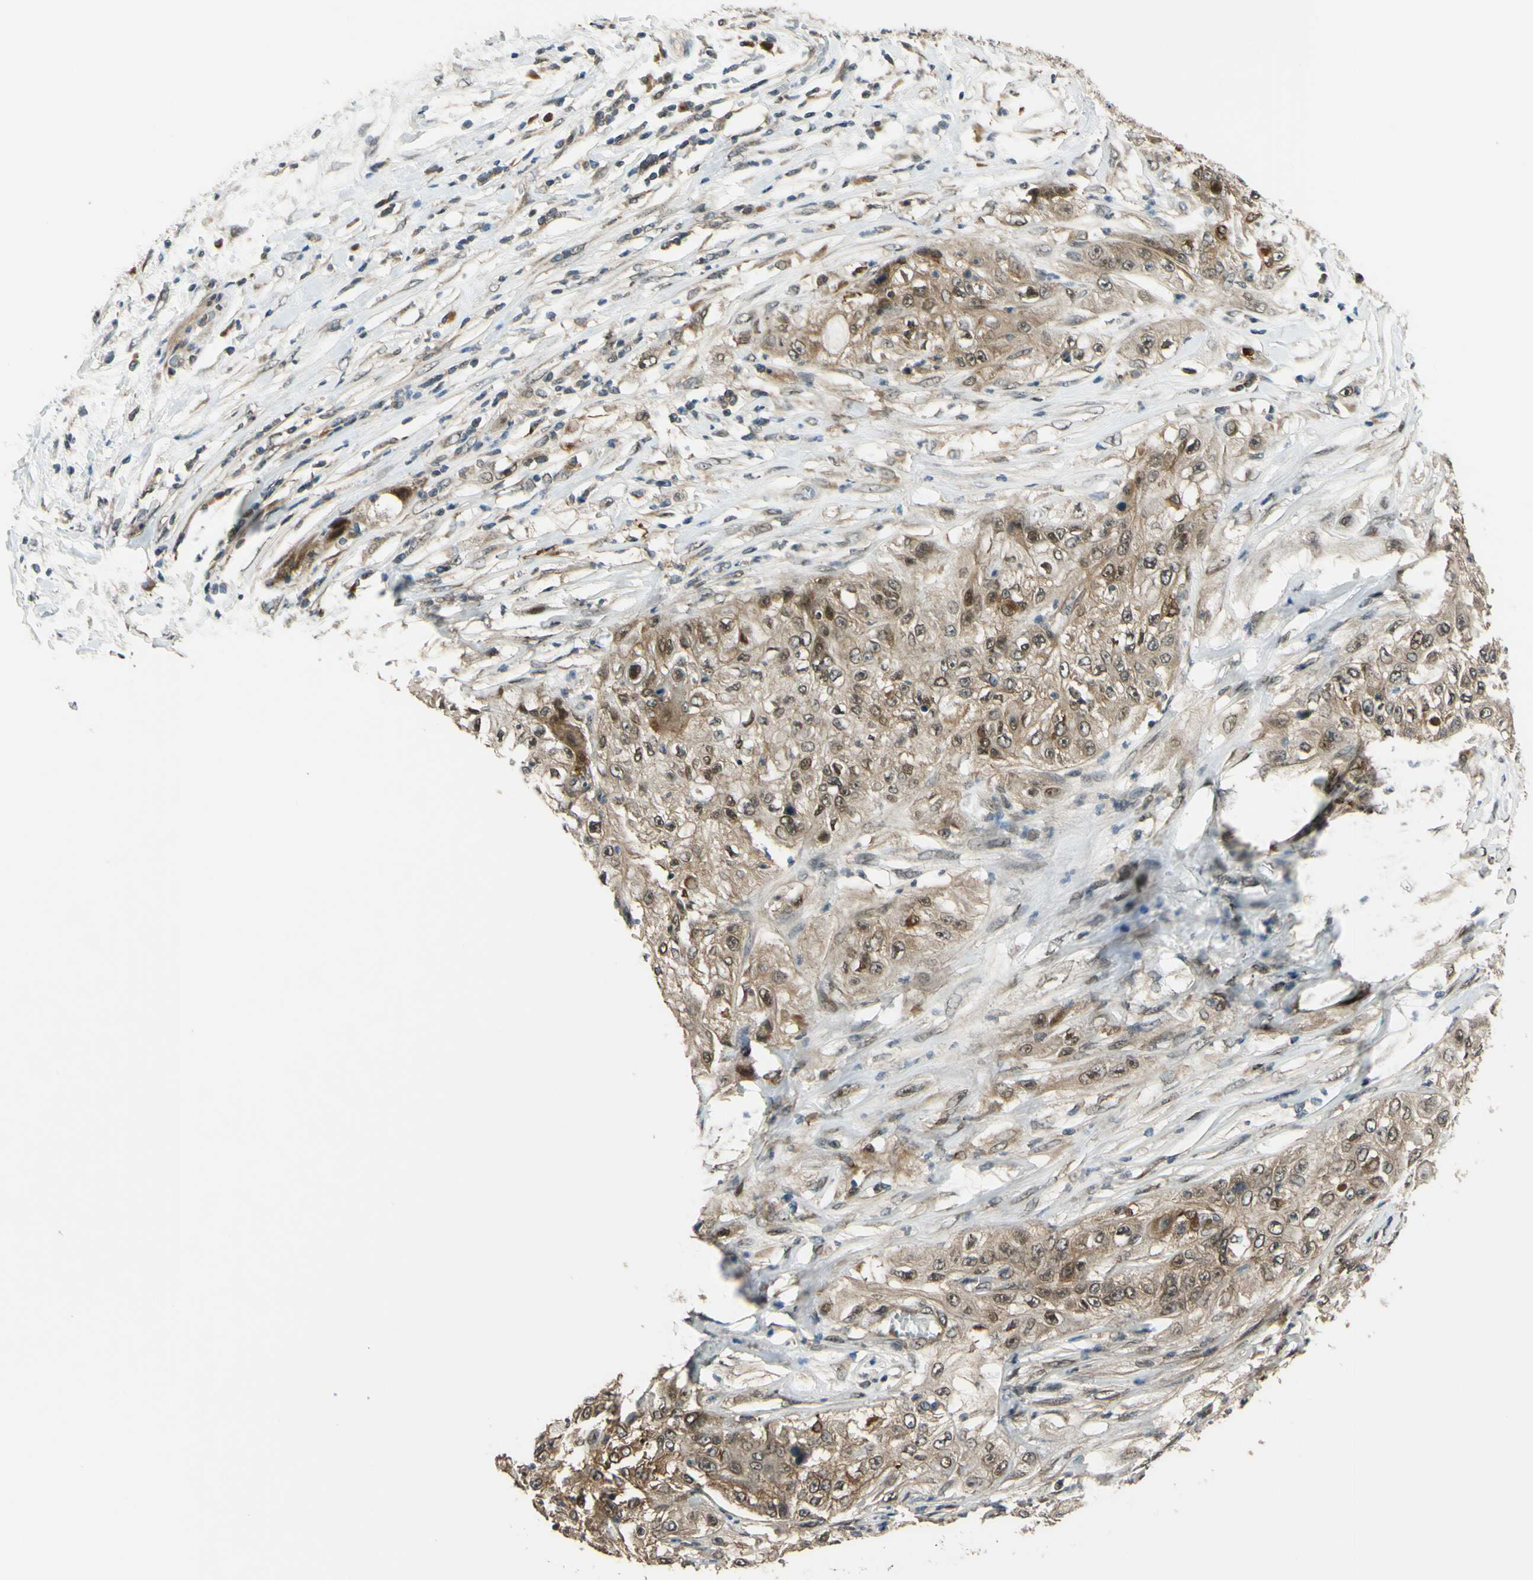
{"staining": {"intensity": "moderate", "quantity": ">75%", "location": "cytoplasmic/membranous"}, "tissue": "lung cancer", "cell_type": "Tumor cells", "image_type": "cancer", "snomed": [{"axis": "morphology", "description": "Inflammation, NOS"}, {"axis": "morphology", "description": "Squamous cell carcinoma, NOS"}, {"axis": "topography", "description": "Lymph node"}, {"axis": "topography", "description": "Soft tissue"}, {"axis": "topography", "description": "Lung"}], "caption": "Lung cancer tissue demonstrates moderate cytoplasmic/membranous staining in about >75% of tumor cells, visualized by immunohistochemistry. The protein of interest is shown in brown color, while the nuclei are stained blue.", "gene": "ABCC8", "patient": {"sex": "male", "age": 66}}